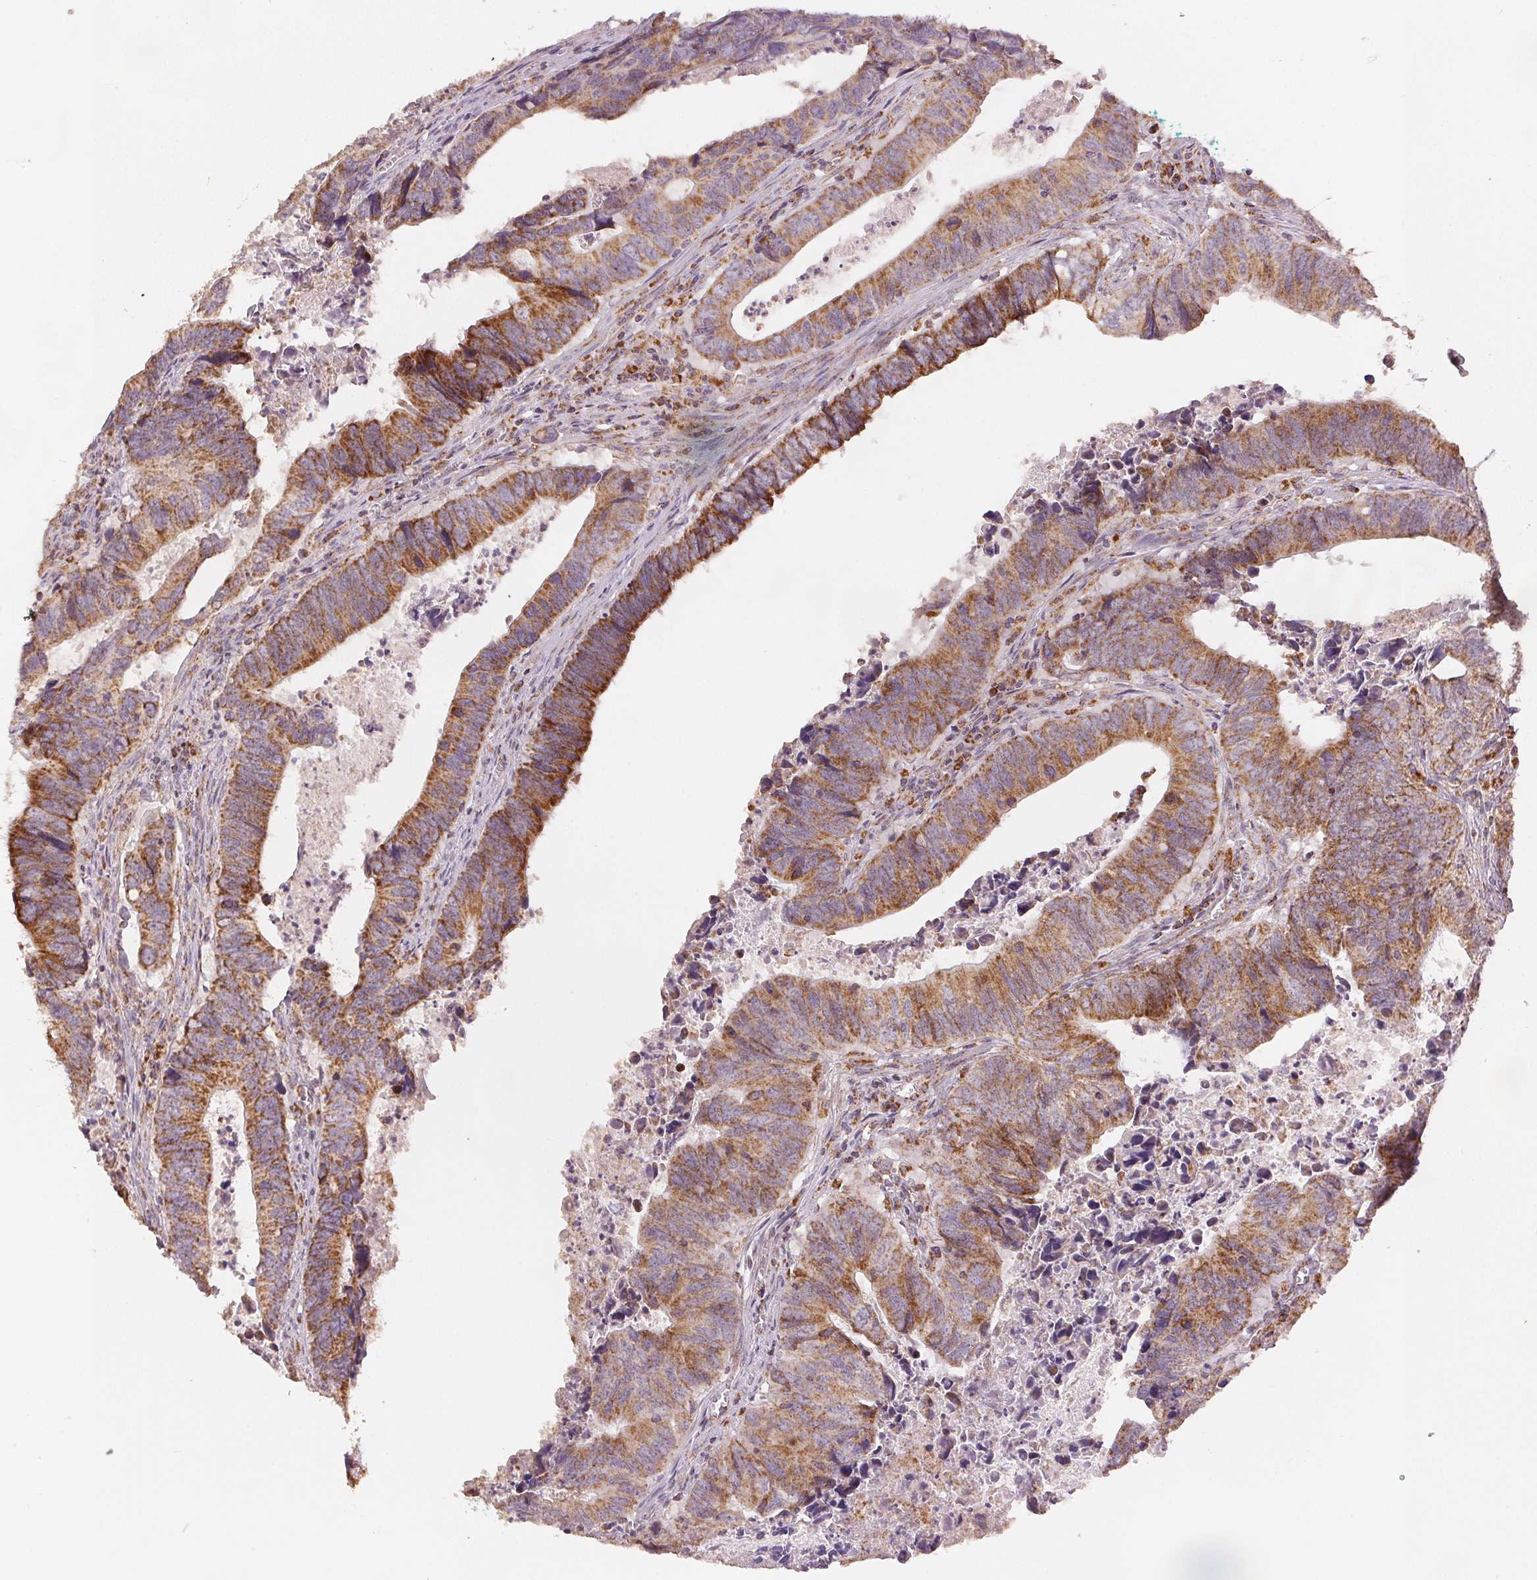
{"staining": {"intensity": "moderate", "quantity": ">75%", "location": "cytoplasmic/membranous"}, "tissue": "colorectal cancer", "cell_type": "Tumor cells", "image_type": "cancer", "snomed": [{"axis": "morphology", "description": "Adenocarcinoma, NOS"}, {"axis": "topography", "description": "Colon"}], "caption": "Adenocarcinoma (colorectal) was stained to show a protein in brown. There is medium levels of moderate cytoplasmic/membranous expression in approximately >75% of tumor cells. The staining was performed using DAB, with brown indicating positive protein expression. Nuclei are stained blue with hematoxylin.", "gene": "SDHB", "patient": {"sex": "female", "age": 82}}